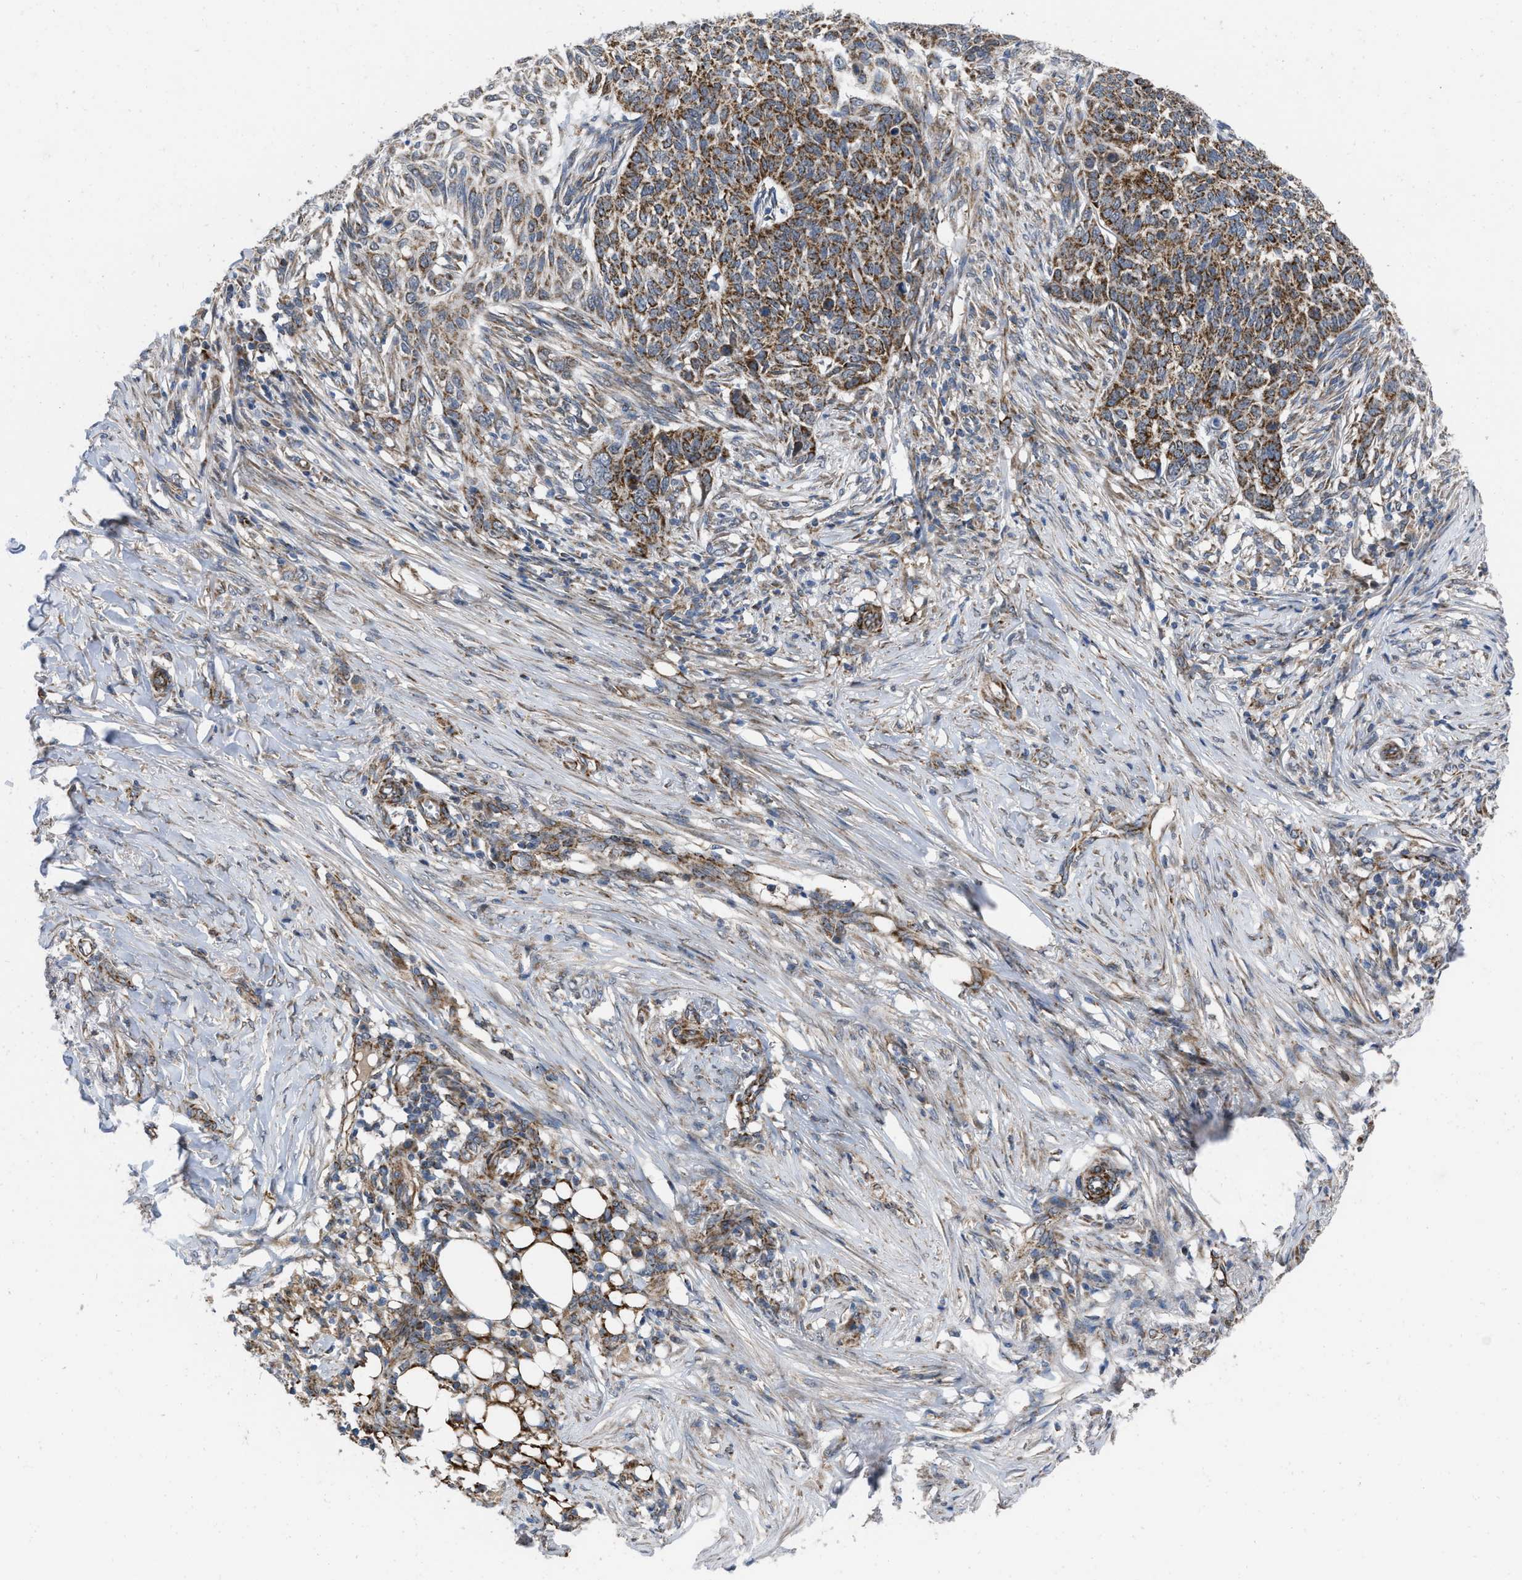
{"staining": {"intensity": "strong", "quantity": ">75%", "location": "cytoplasmic/membranous"}, "tissue": "skin cancer", "cell_type": "Tumor cells", "image_type": "cancer", "snomed": [{"axis": "morphology", "description": "Basal cell carcinoma"}, {"axis": "topography", "description": "Skin"}], "caption": "Protein positivity by IHC displays strong cytoplasmic/membranous positivity in about >75% of tumor cells in skin cancer (basal cell carcinoma).", "gene": "AKAP1", "patient": {"sex": "male", "age": 85}}